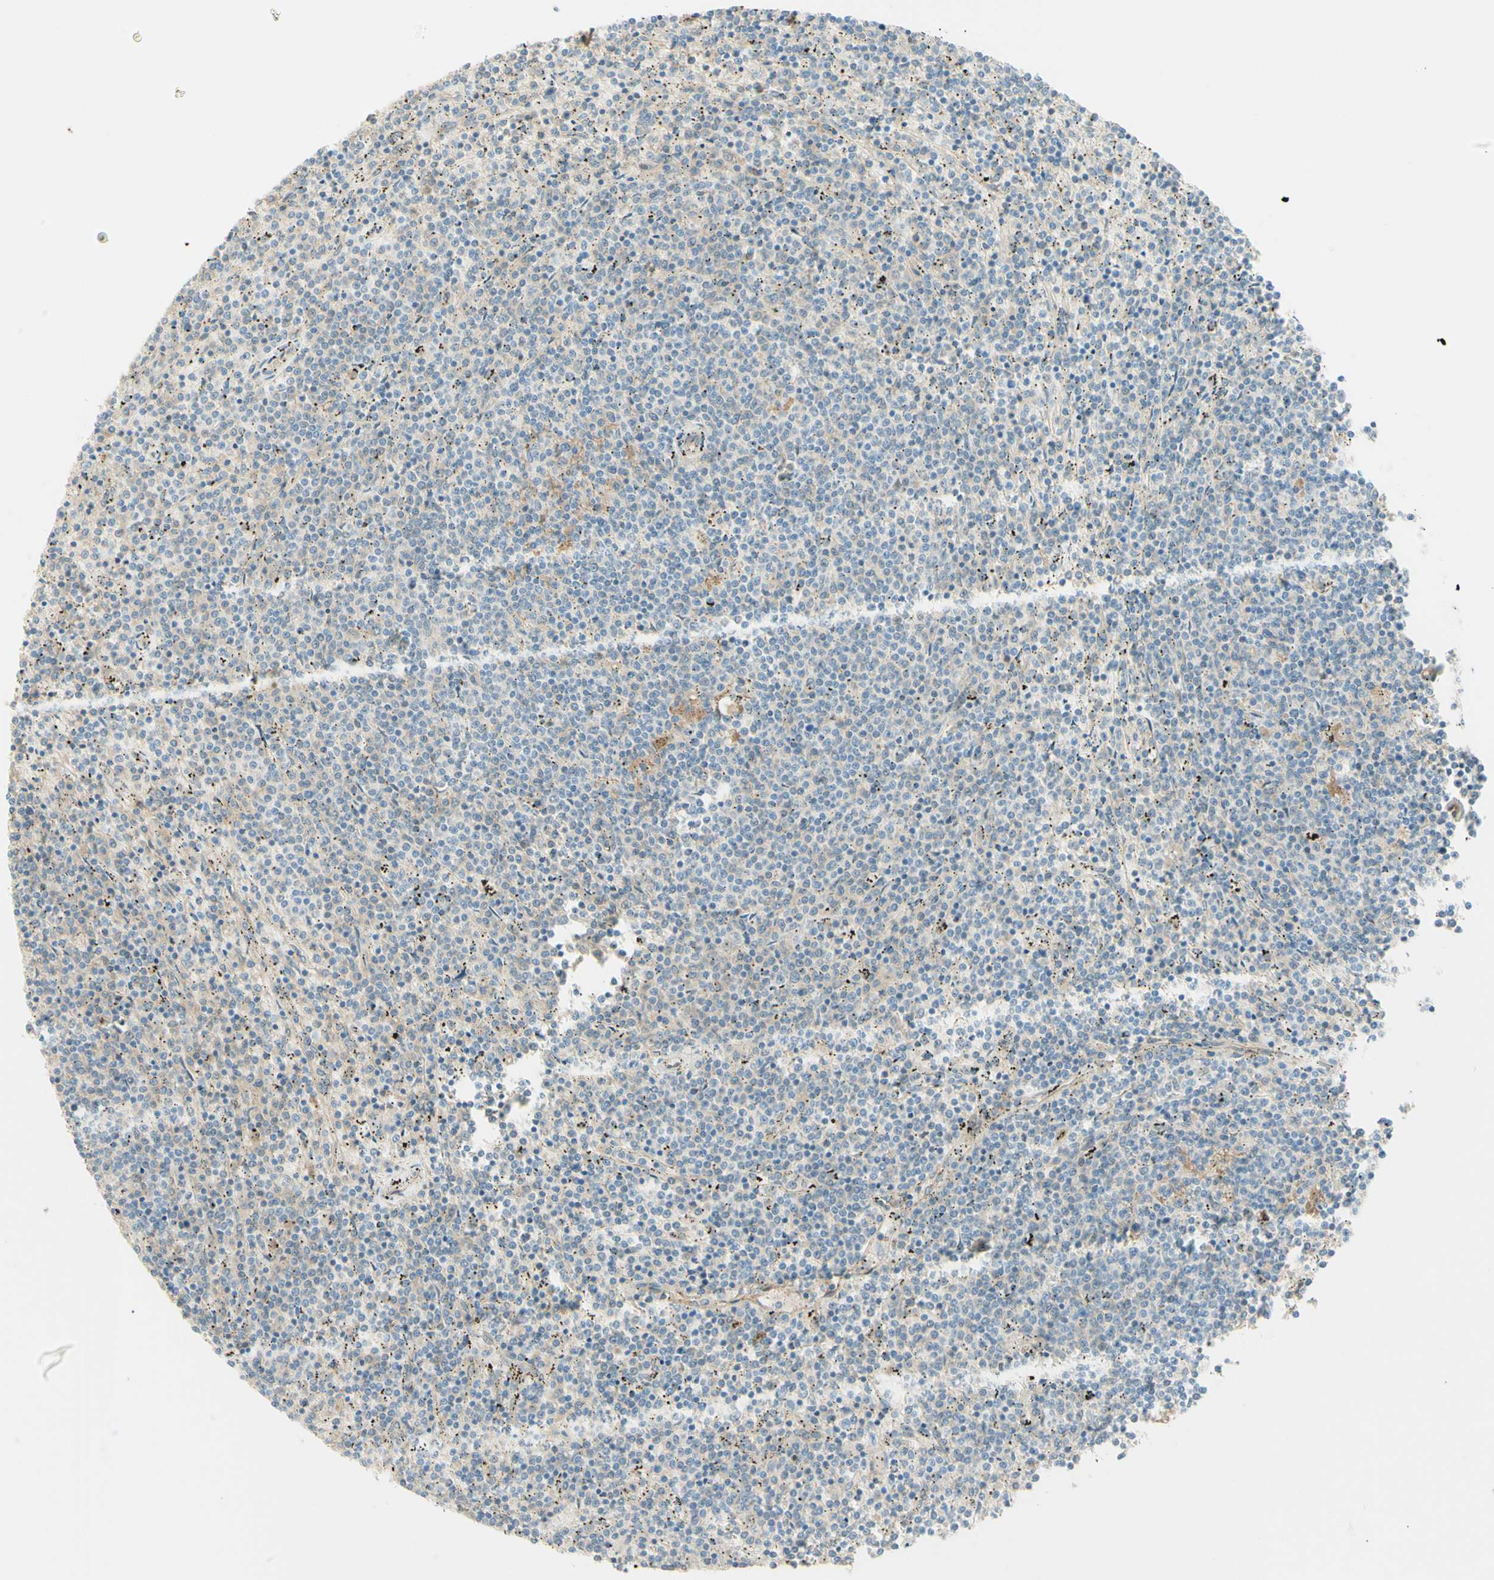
{"staining": {"intensity": "negative", "quantity": "none", "location": "none"}, "tissue": "lymphoma", "cell_type": "Tumor cells", "image_type": "cancer", "snomed": [{"axis": "morphology", "description": "Malignant lymphoma, non-Hodgkin's type, Low grade"}, {"axis": "topography", "description": "Spleen"}], "caption": "DAB immunohistochemical staining of malignant lymphoma, non-Hodgkin's type (low-grade) exhibits no significant positivity in tumor cells.", "gene": "ANGPT2", "patient": {"sex": "female", "age": 50}}